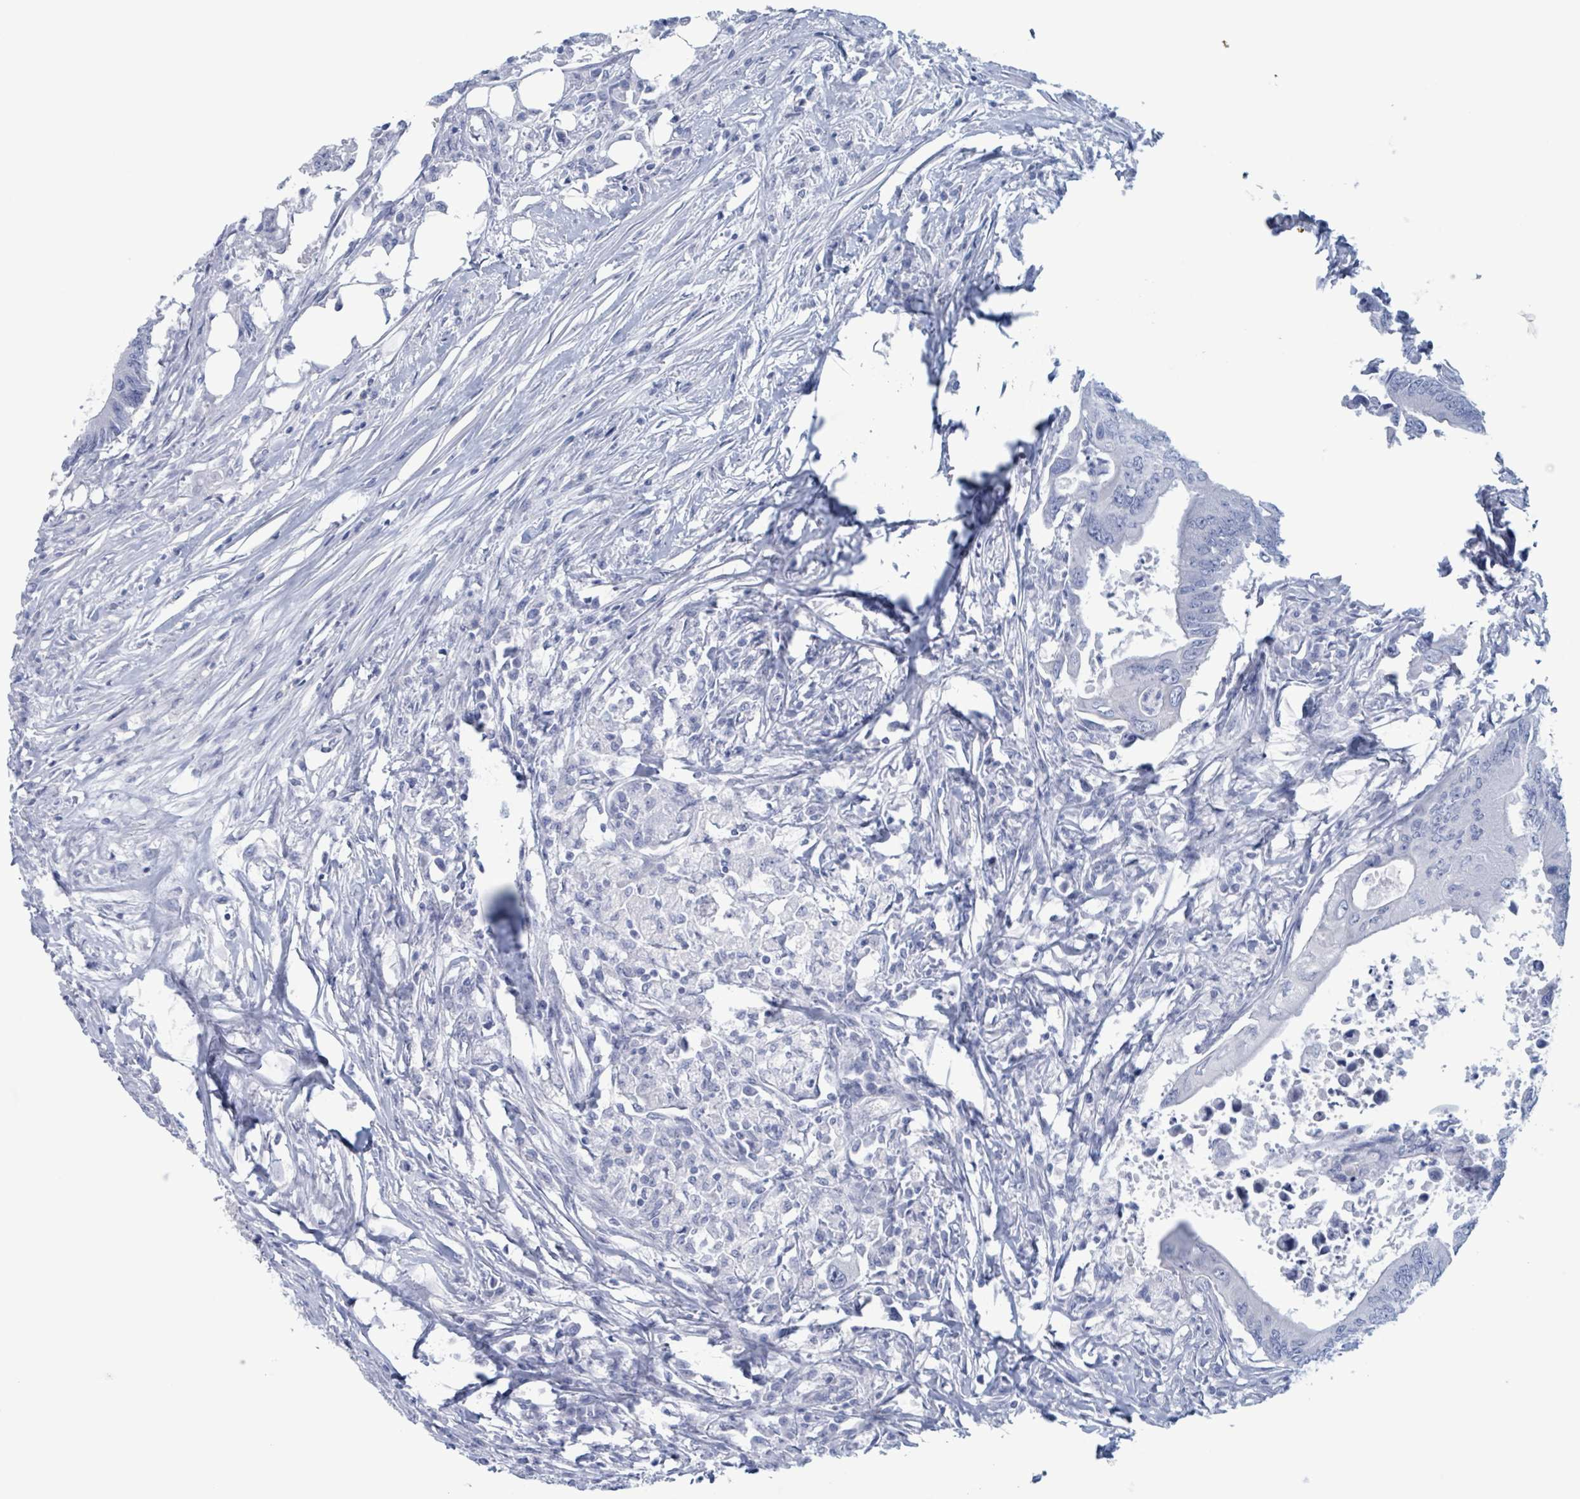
{"staining": {"intensity": "negative", "quantity": "none", "location": "none"}, "tissue": "colorectal cancer", "cell_type": "Tumor cells", "image_type": "cancer", "snomed": [{"axis": "morphology", "description": "Adenocarcinoma, NOS"}, {"axis": "topography", "description": "Colon"}], "caption": "Micrograph shows no protein expression in tumor cells of colorectal cancer (adenocarcinoma) tissue.", "gene": "KLK4", "patient": {"sex": "male", "age": 71}}